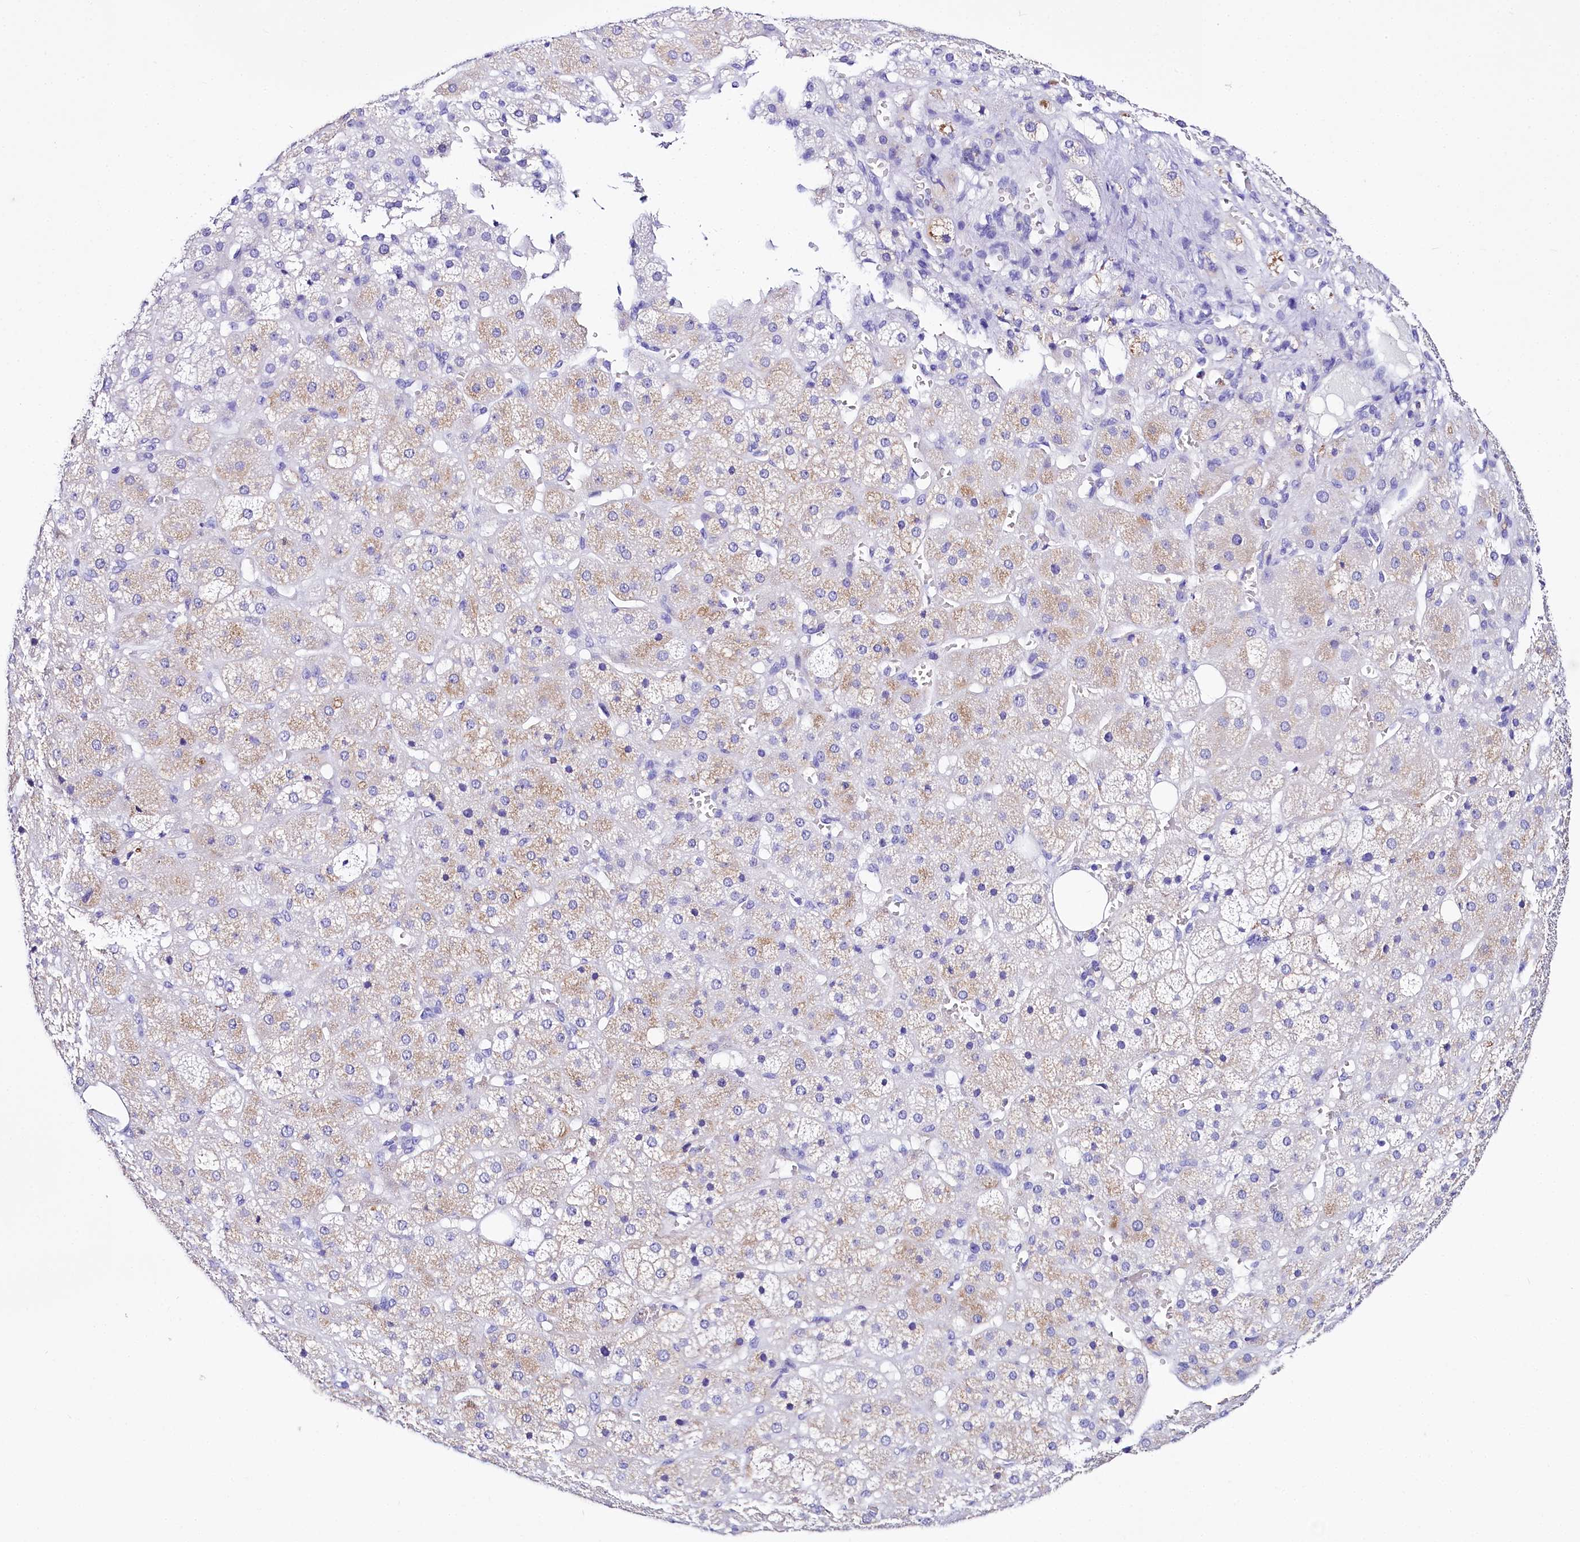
{"staining": {"intensity": "weak", "quantity": "<25%", "location": "cytoplasmic/membranous"}, "tissue": "adrenal gland", "cell_type": "Glandular cells", "image_type": "normal", "snomed": [{"axis": "morphology", "description": "Normal tissue, NOS"}, {"axis": "topography", "description": "Adrenal gland"}], "caption": "This is a histopathology image of IHC staining of benign adrenal gland, which shows no expression in glandular cells.", "gene": "A2ML1", "patient": {"sex": "female", "age": 57}}